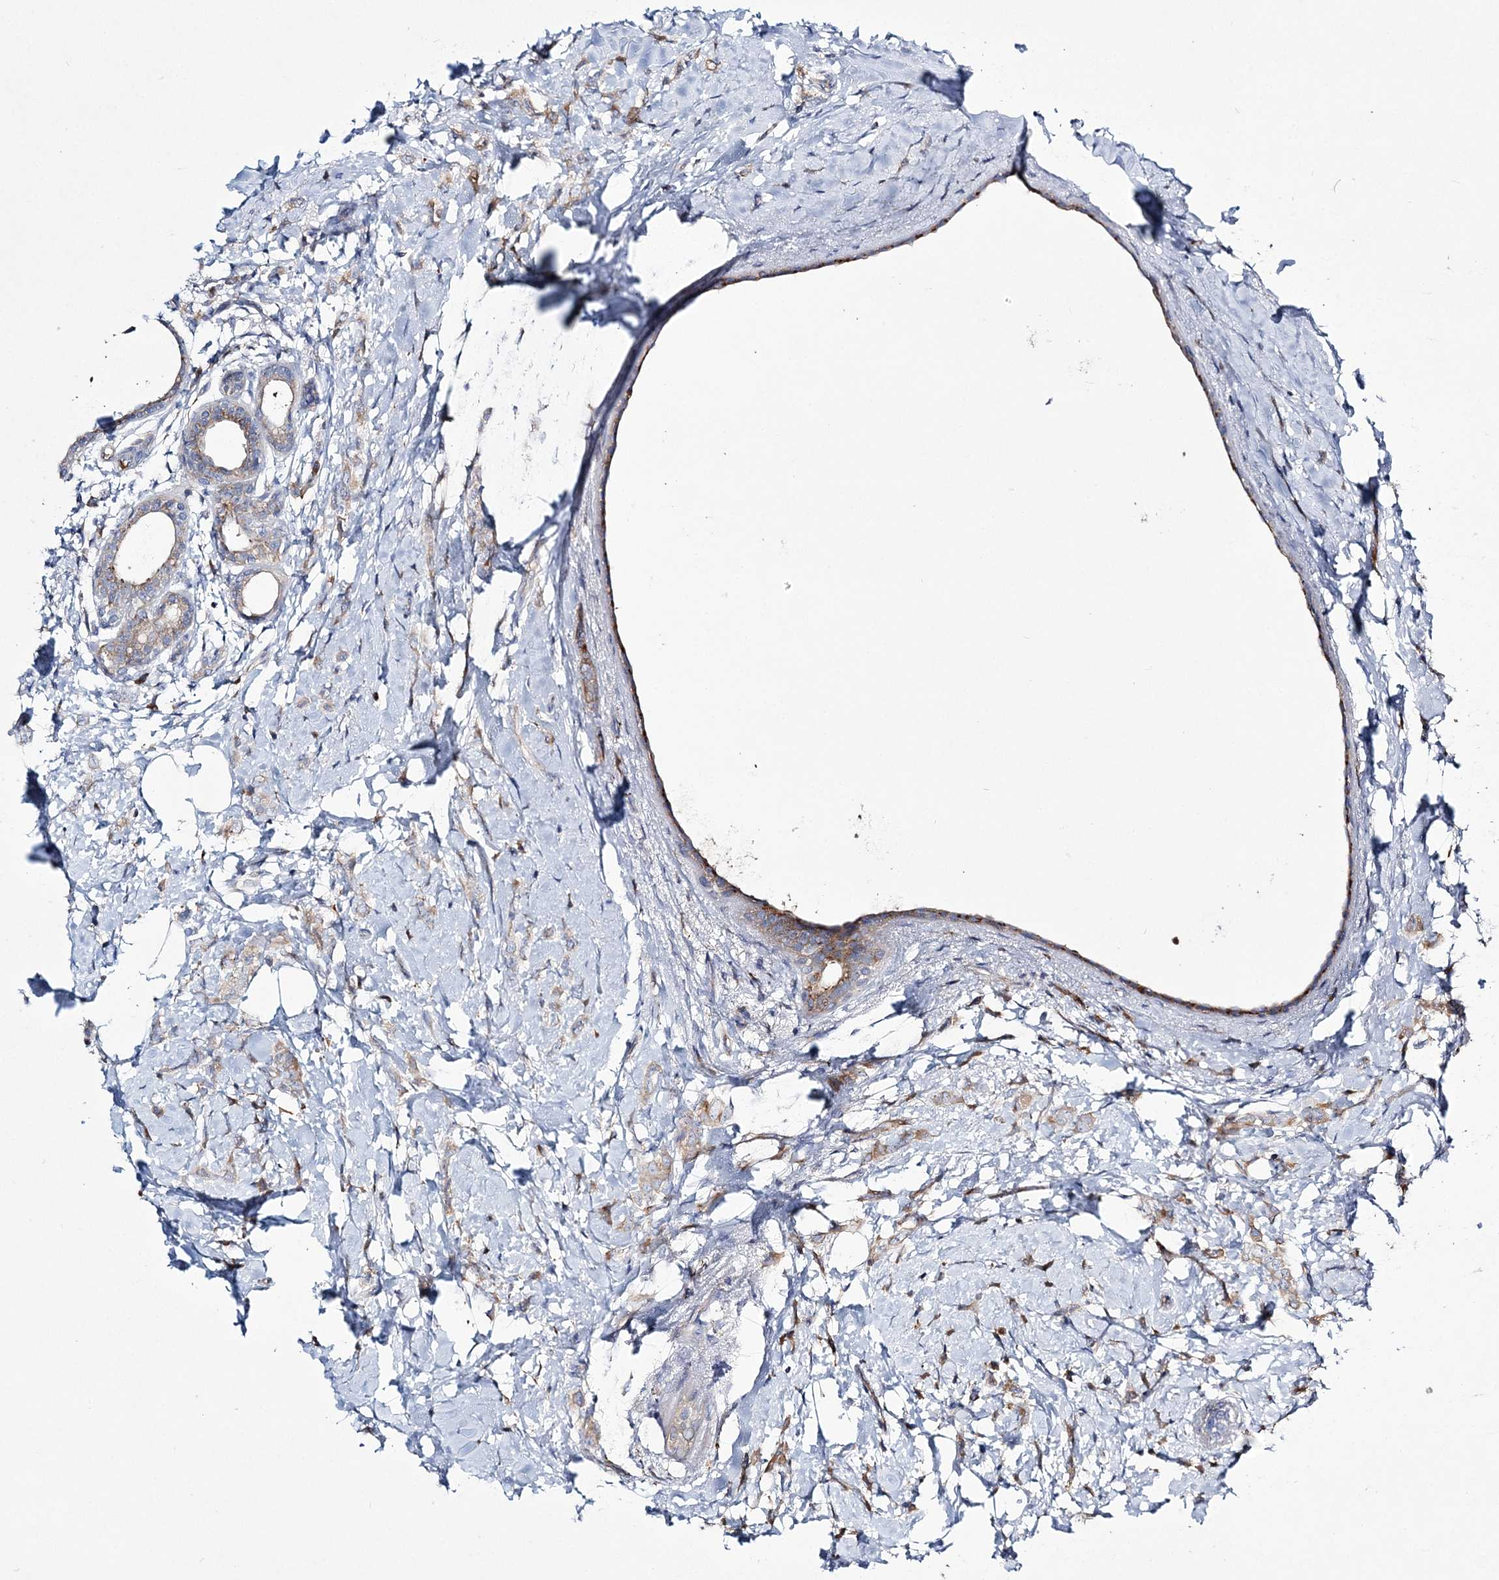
{"staining": {"intensity": "moderate", "quantity": "25%-75%", "location": "cytoplasmic/membranous"}, "tissue": "breast cancer", "cell_type": "Tumor cells", "image_type": "cancer", "snomed": [{"axis": "morphology", "description": "Lobular carcinoma"}, {"axis": "topography", "description": "Breast"}], "caption": "Protein staining by IHC displays moderate cytoplasmic/membranous positivity in approximately 25%-75% of tumor cells in breast lobular carcinoma.", "gene": "ATP11B", "patient": {"sex": "female", "age": 47}}